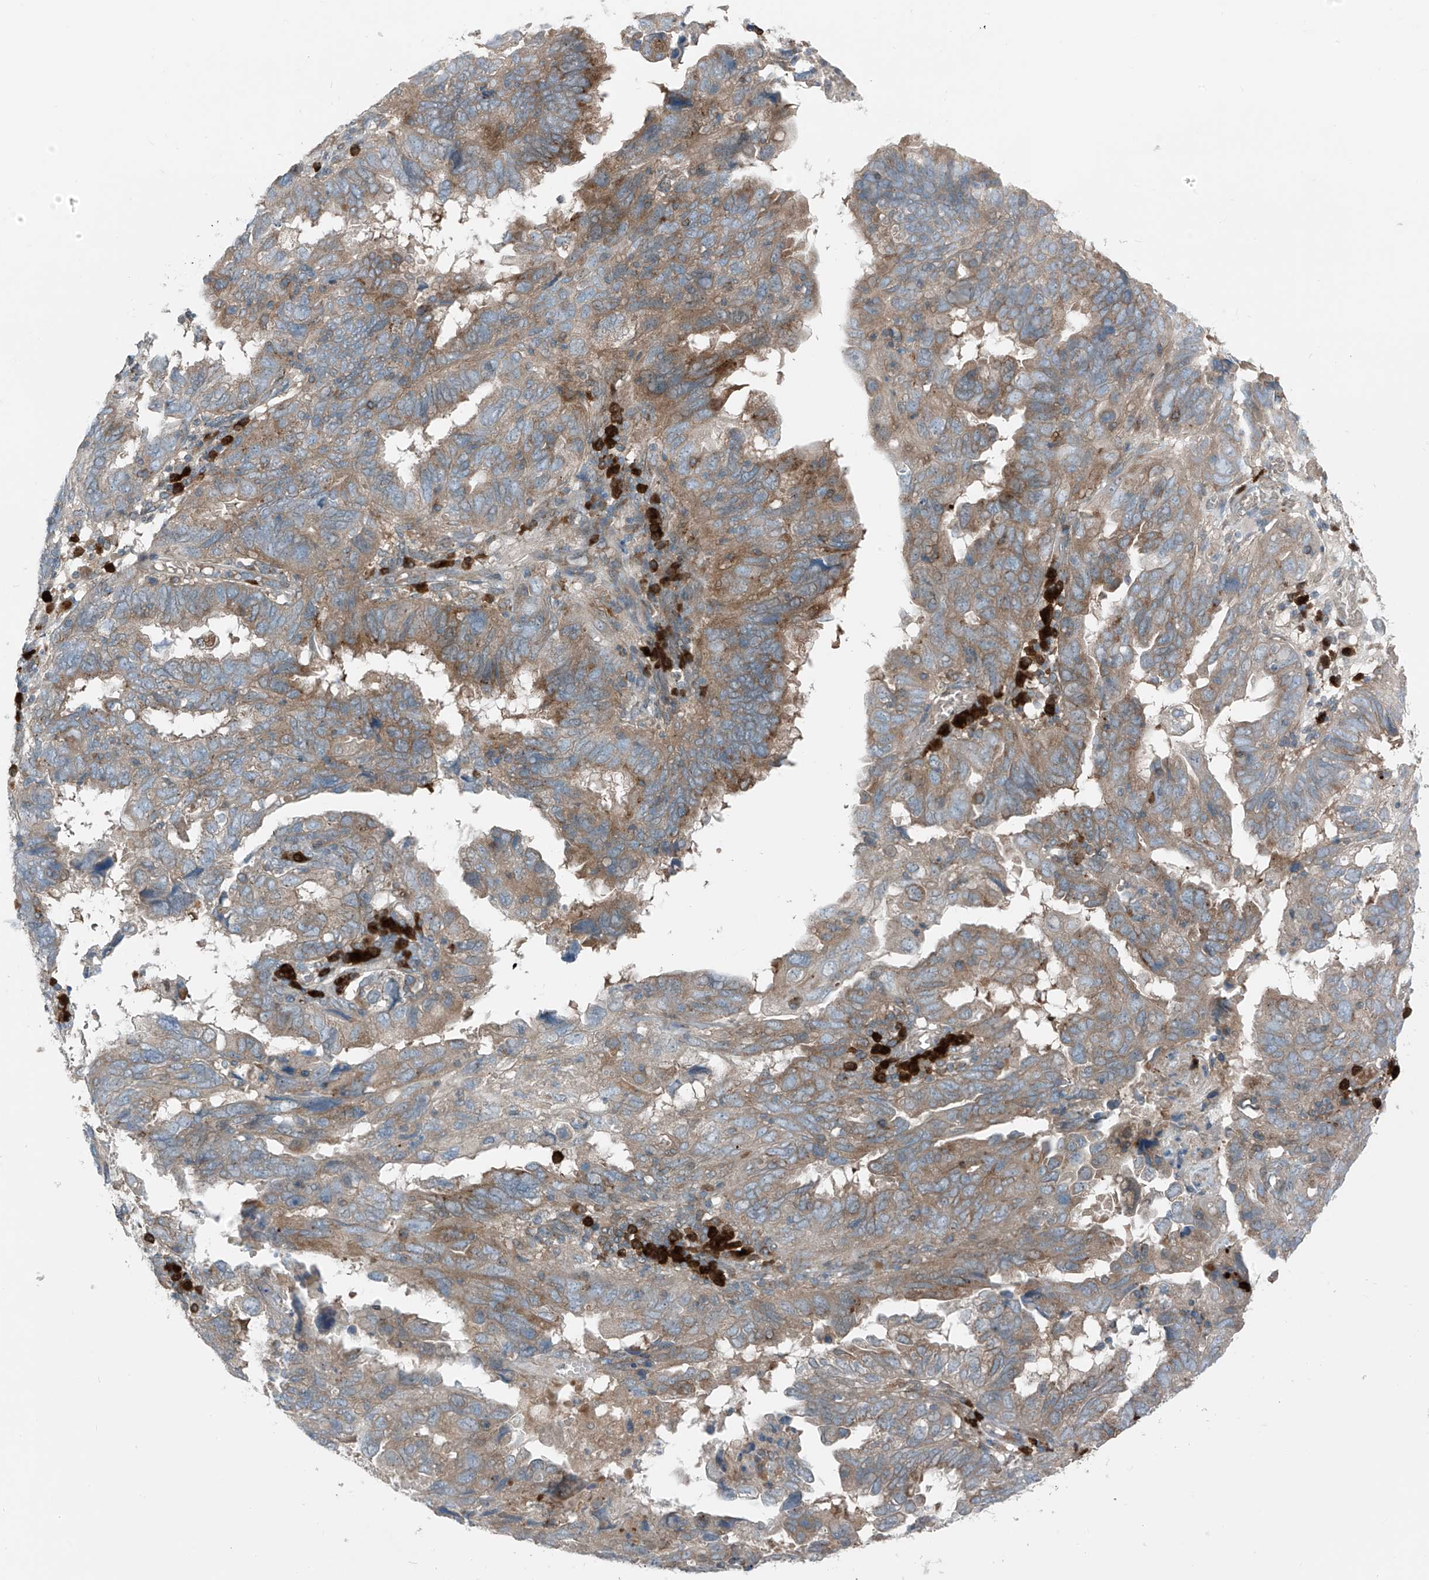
{"staining": {"intensity": "moderate", "quantity": "25%-75%", "location": "cytoplasmic/membranous"}, "tissue": "endometrial cancer", "cell_type": "Tumor cells", "image_type": "cancer", "snomed": [{"axis": "morphology", "description": "Adenocarcinoma, NOS"}, {"axis": "topography", "description": "Uterus"}], "caption": "Human endometrial cancer (adenocarcinoma) stained with a protein marker shows moderate staining in tumor cells.", "gene": "SLC12A6", "patient": {"sex": "female", "age": 77}}